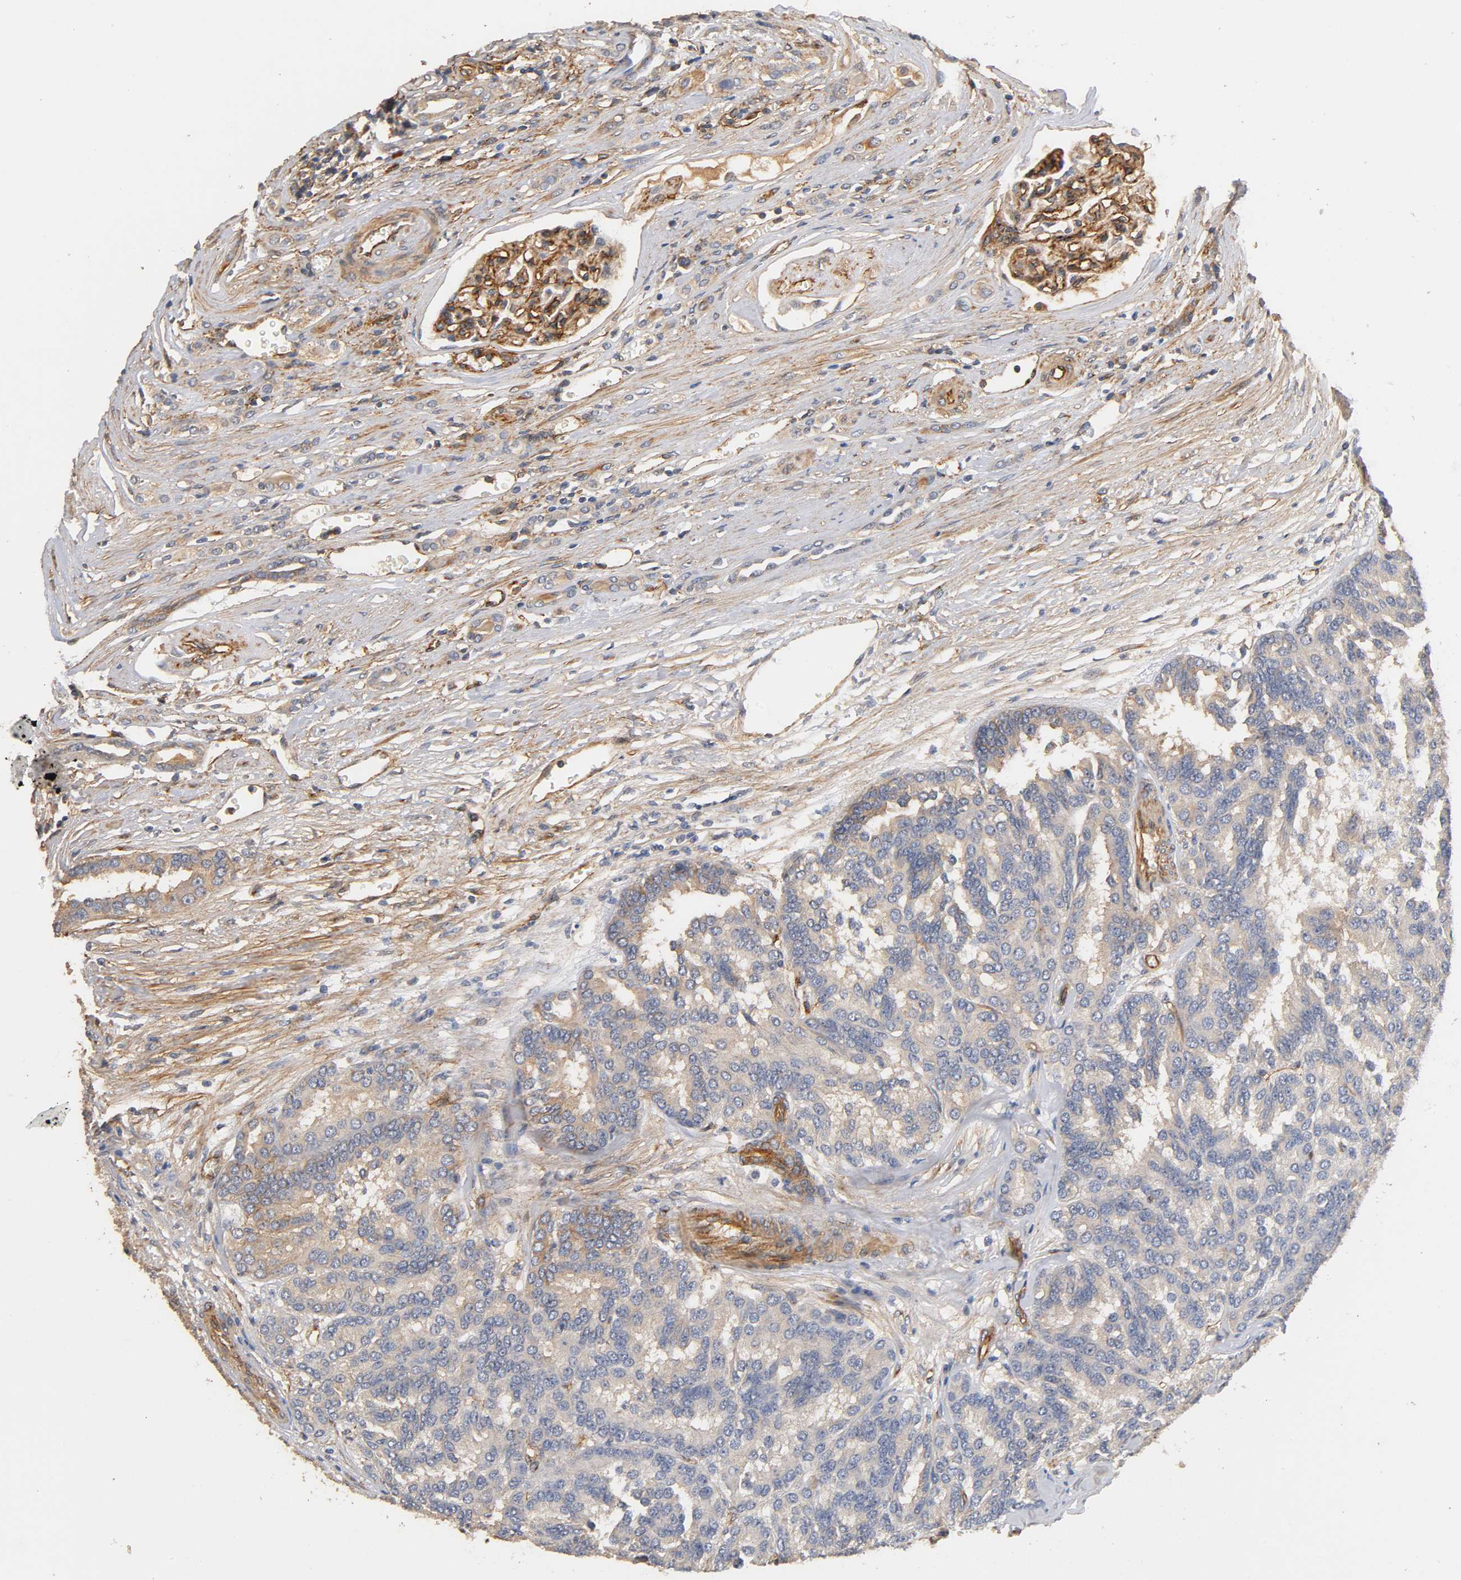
{"staining": {"intensity": "weak", "quantity": "<25%", "location": "cytoplasmic/membranous"}, "tissue": "renal cancer", "cell_type": "Tumor cells", "image_type": "cancer", "snomed": [{"axis": "morphology", "description": "Adenocarcinoma, NOS"}, {"axis": "topography", "description": "Kidney"}], "caption": "Renal cancer was stained to show a protein in brown. There is no significant staining in tumor cells.", "gene": "IFITM3", "patient": {"sex": "male", "age": 46}}